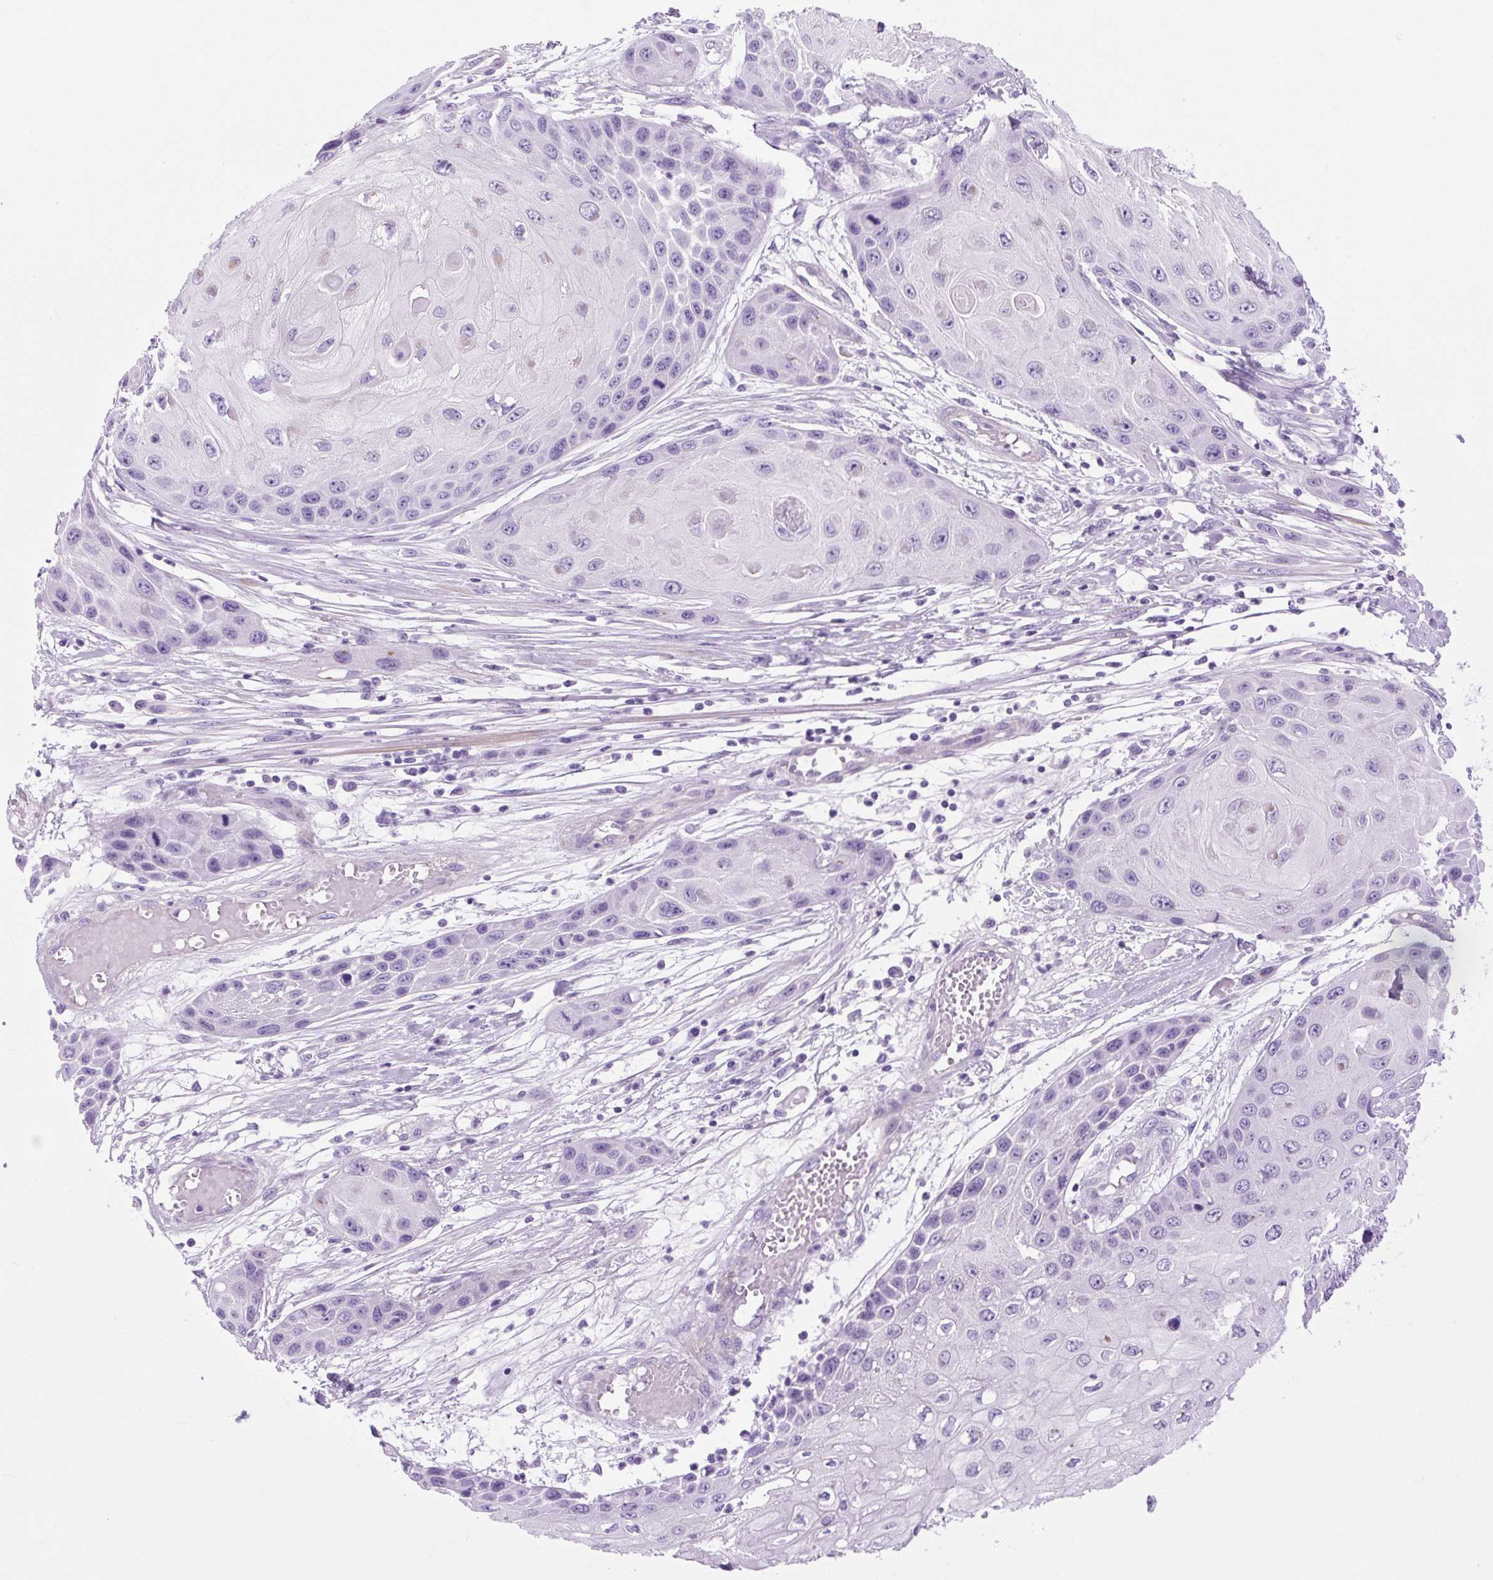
{"staining": {"intensity": "negative", "quantity": "none", "location": "none"}, "tissue": "skin cancer", "cell_type": "Tumor cells", "image_type": "cancer", "snomed": [{"axis": "morphology", "description": "Squamous cell carcinoma, NOS"}, {"axis": "topography", "description": "Skin"}, {"axis": "topography", "description": "Vulva"}], "caption": "This image is of skin cancer stained with IHC to label a protein in brown with the nuclei are counter-stained blue. There is no staining in tumor cells.", "gene": "OOEP", "patient": {"sex": "female", "age": 44}}